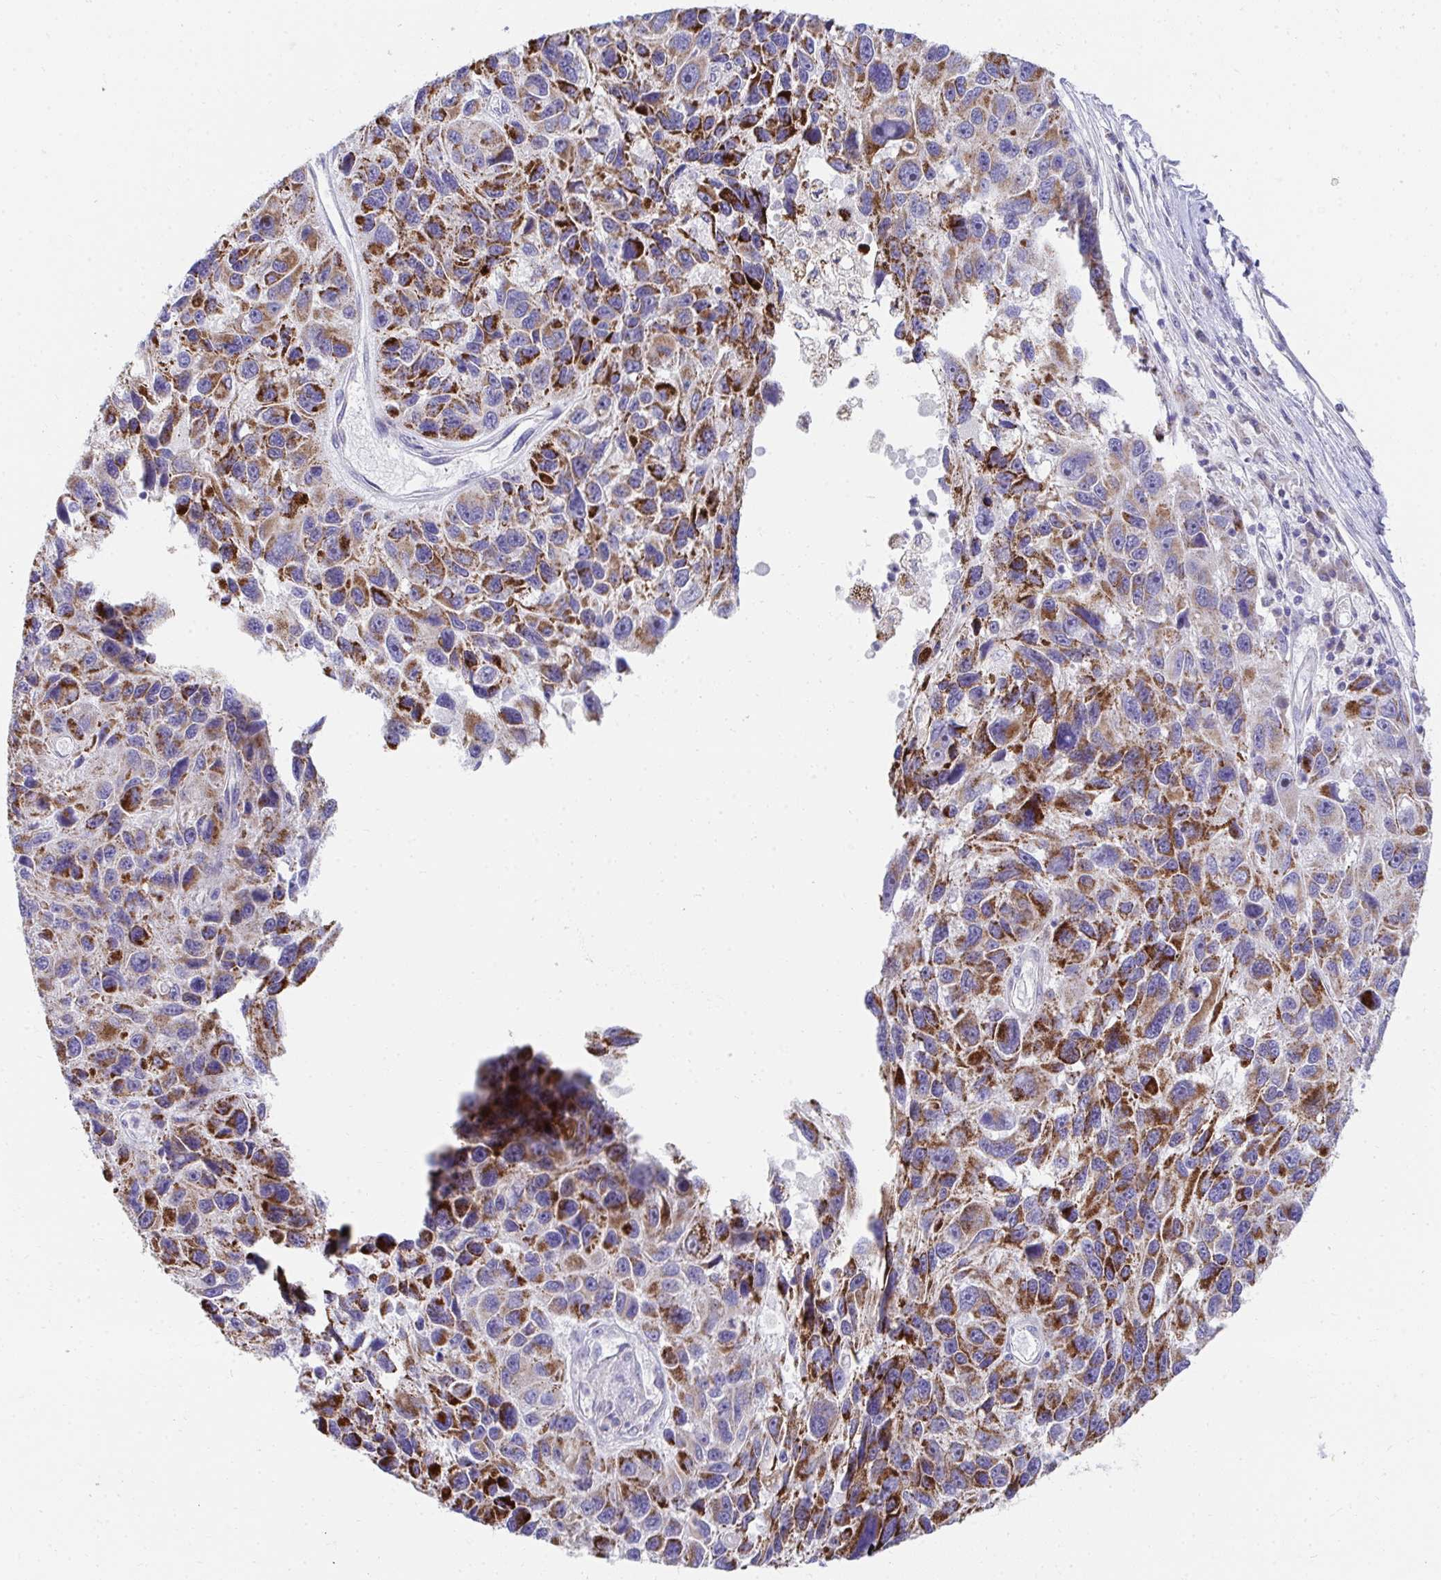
{"staining": {"intensity": "strong", "quantity": "25%-75%", "location": "cytoplasmic/membranous"}, "tissue": "melanoma", "cell_type": "Tumor cells", "image_type": "cancer", "snomed": [{"axis": "morphology", "description": "Malignant melanoma, NOS"}, {"axis": "topography", "description": "Skin"}], "caption": "Strong cytoplasmic/membranous protein expression is present in about 25%-75% of tumor cells in malignant melanoma.", "gene": "PRRG3", "patient": {"sex": "male", "age": 53}}